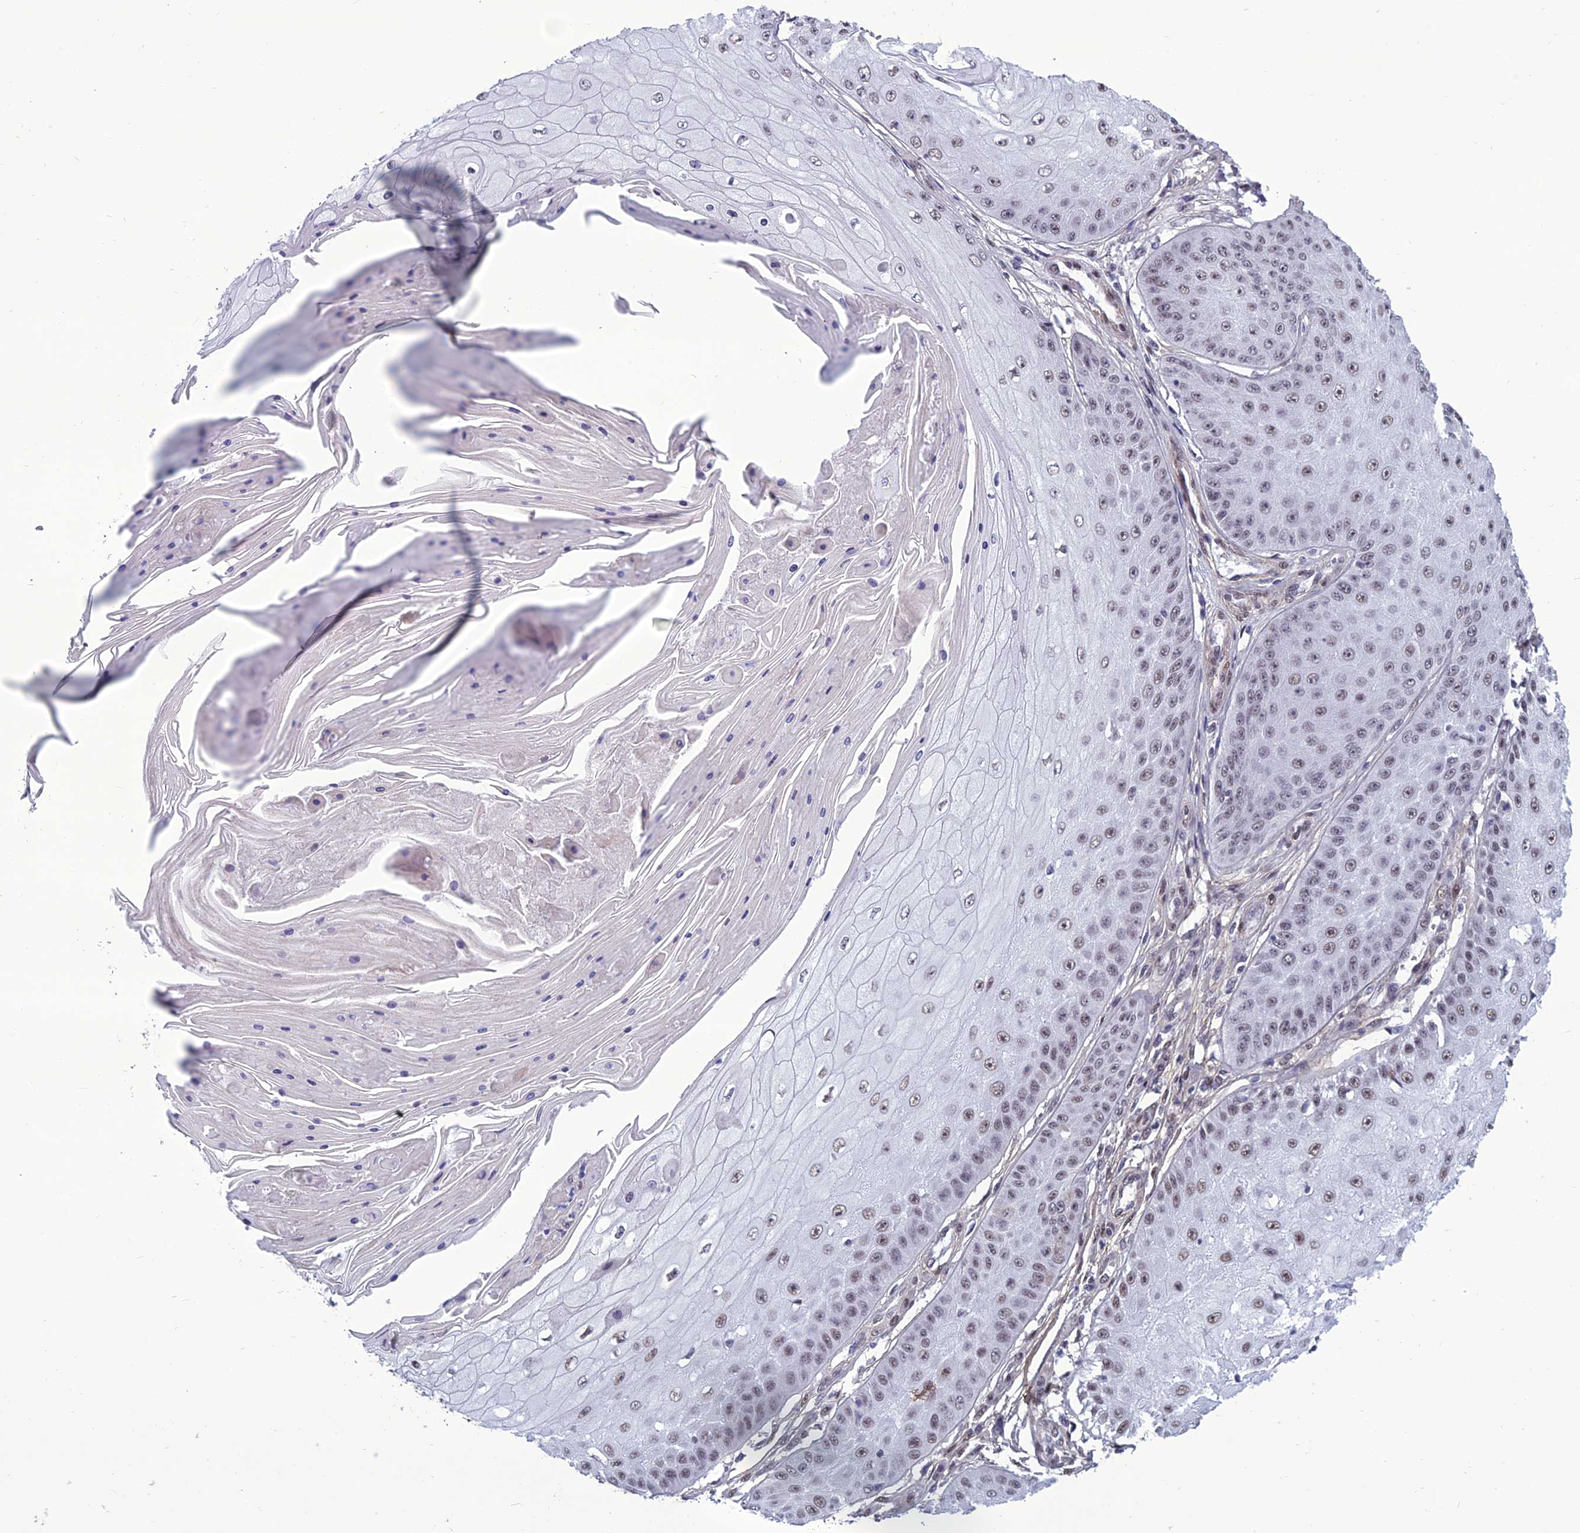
{"staining": {"intensity": "weak", "quantity": "25%-75%", "location": "nuclear"}, "tissue": "skin cancer", "cell_type": "Tumor cells", "image_type": "cancer", "snomed": [{"axis": "morphology", "description": "Squamous cell carcinoma, NOS"}, {"axis": "topography", "description": "Skin"}], "caption": "This photomicrograph demonstrates immunohistochemistry (IHC) staining of human skin squamous cell carcinoma, with low weak nuclear expression in about 25%-75% of tumor cells.", "gene": "RSRC1", "patient": {"sex": "male", "age": 70}}